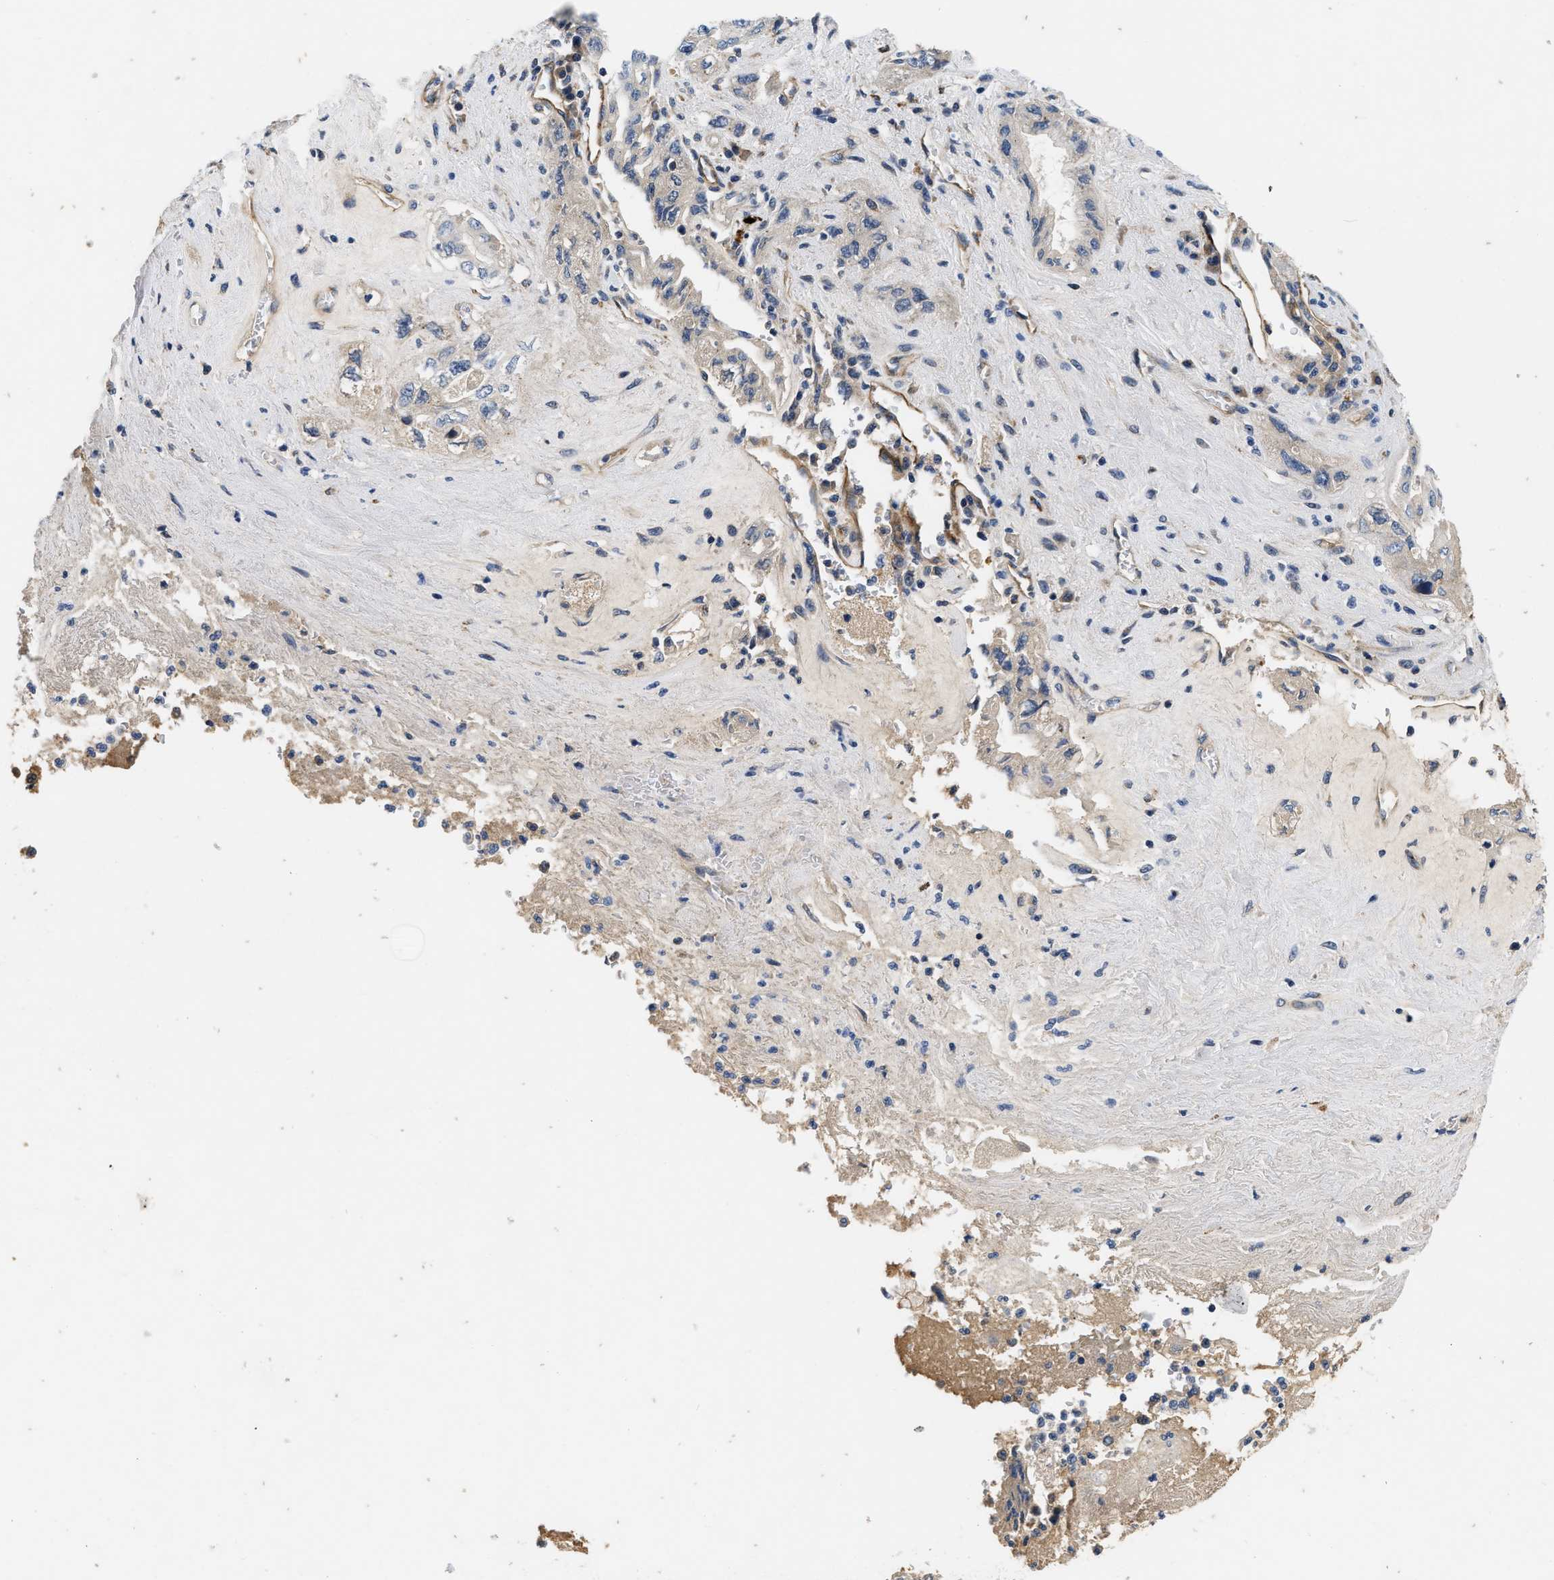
{"staining": {"intensity": "weak", "quantity": ">75%", "location": "cytoplasmic/membranous"}, "tissue": "pancreatic cancer", "cell_type": "Tumor cells", "image_type": "cancer", "snomed": [{"axis": "morphology", "description": "Adenocarcinoma, NOS"}, {"axis": "topography", "description": "Pancreas"}], "caption": "Immunohistochemistry (DAB (3,3'-diaminobenzidine)) staining of human pancreatic cancer displays weak cytoplasmic/membranous protein positivity in approximately >75% of tumor cells.", "gene": "NME6", "patient": {"sex": "female", "age": 73}}